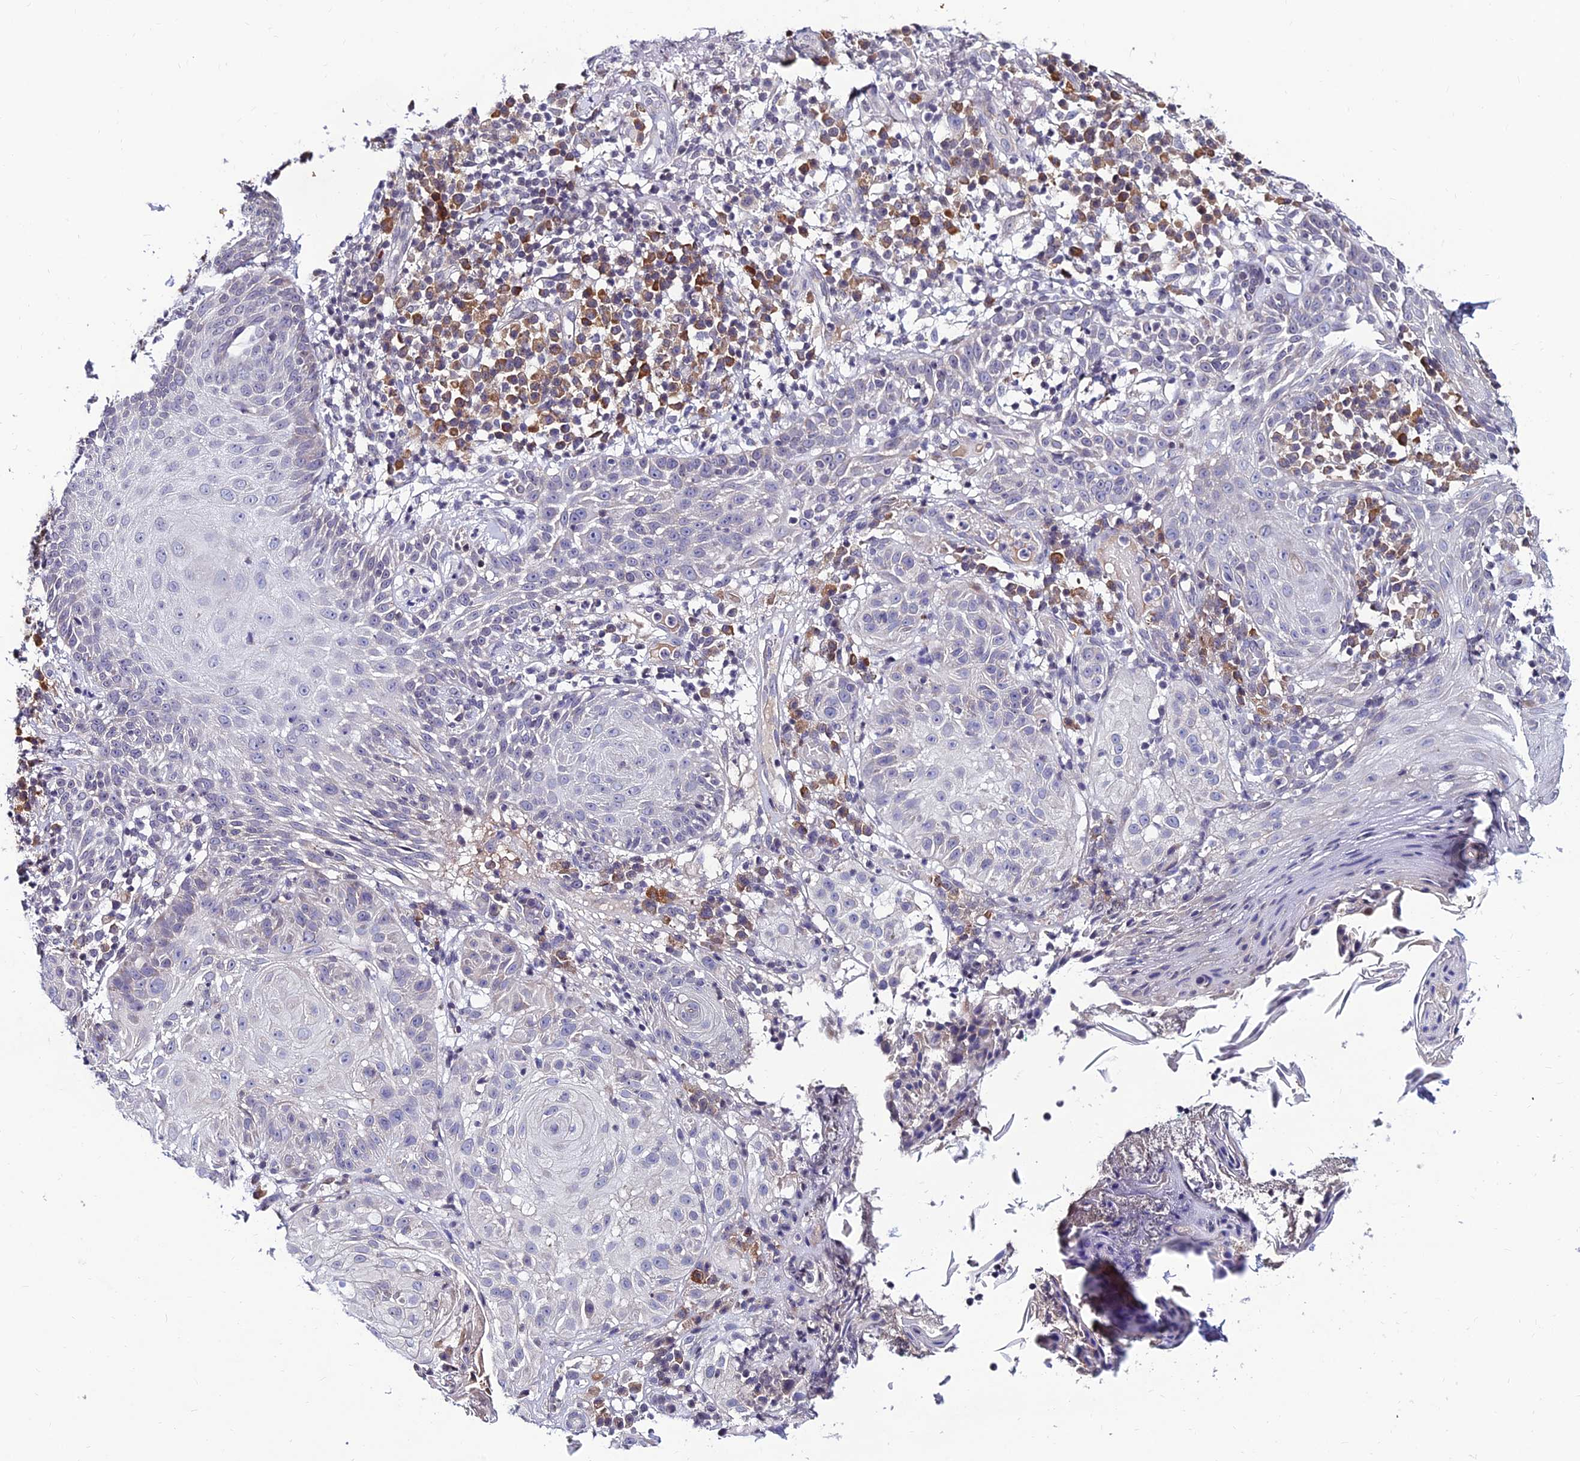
{"staining": {"intensity": "negative", "quantity": "none", "location": "none"}, "tissue": "skin cancer", "cell_type": "Tumor cells", "image_type": "cancer", "snomed": [{"axis": "morphology", "description": "Normal tissue, NOS"}, {"axis": "morphology", "description": "Basal cell carcinoma"}, {"axis": "topography", "description": "Skin"}], "caption": "DAB immunohistochemical staining of skin basal cell carcinoma shows no significant positivity in tumor cells. (Brightfield microscopy of DAB immunohistochemistry at high magnification).", "gene": "CDNF", "patient": {"sex": "male", "age": 93}}